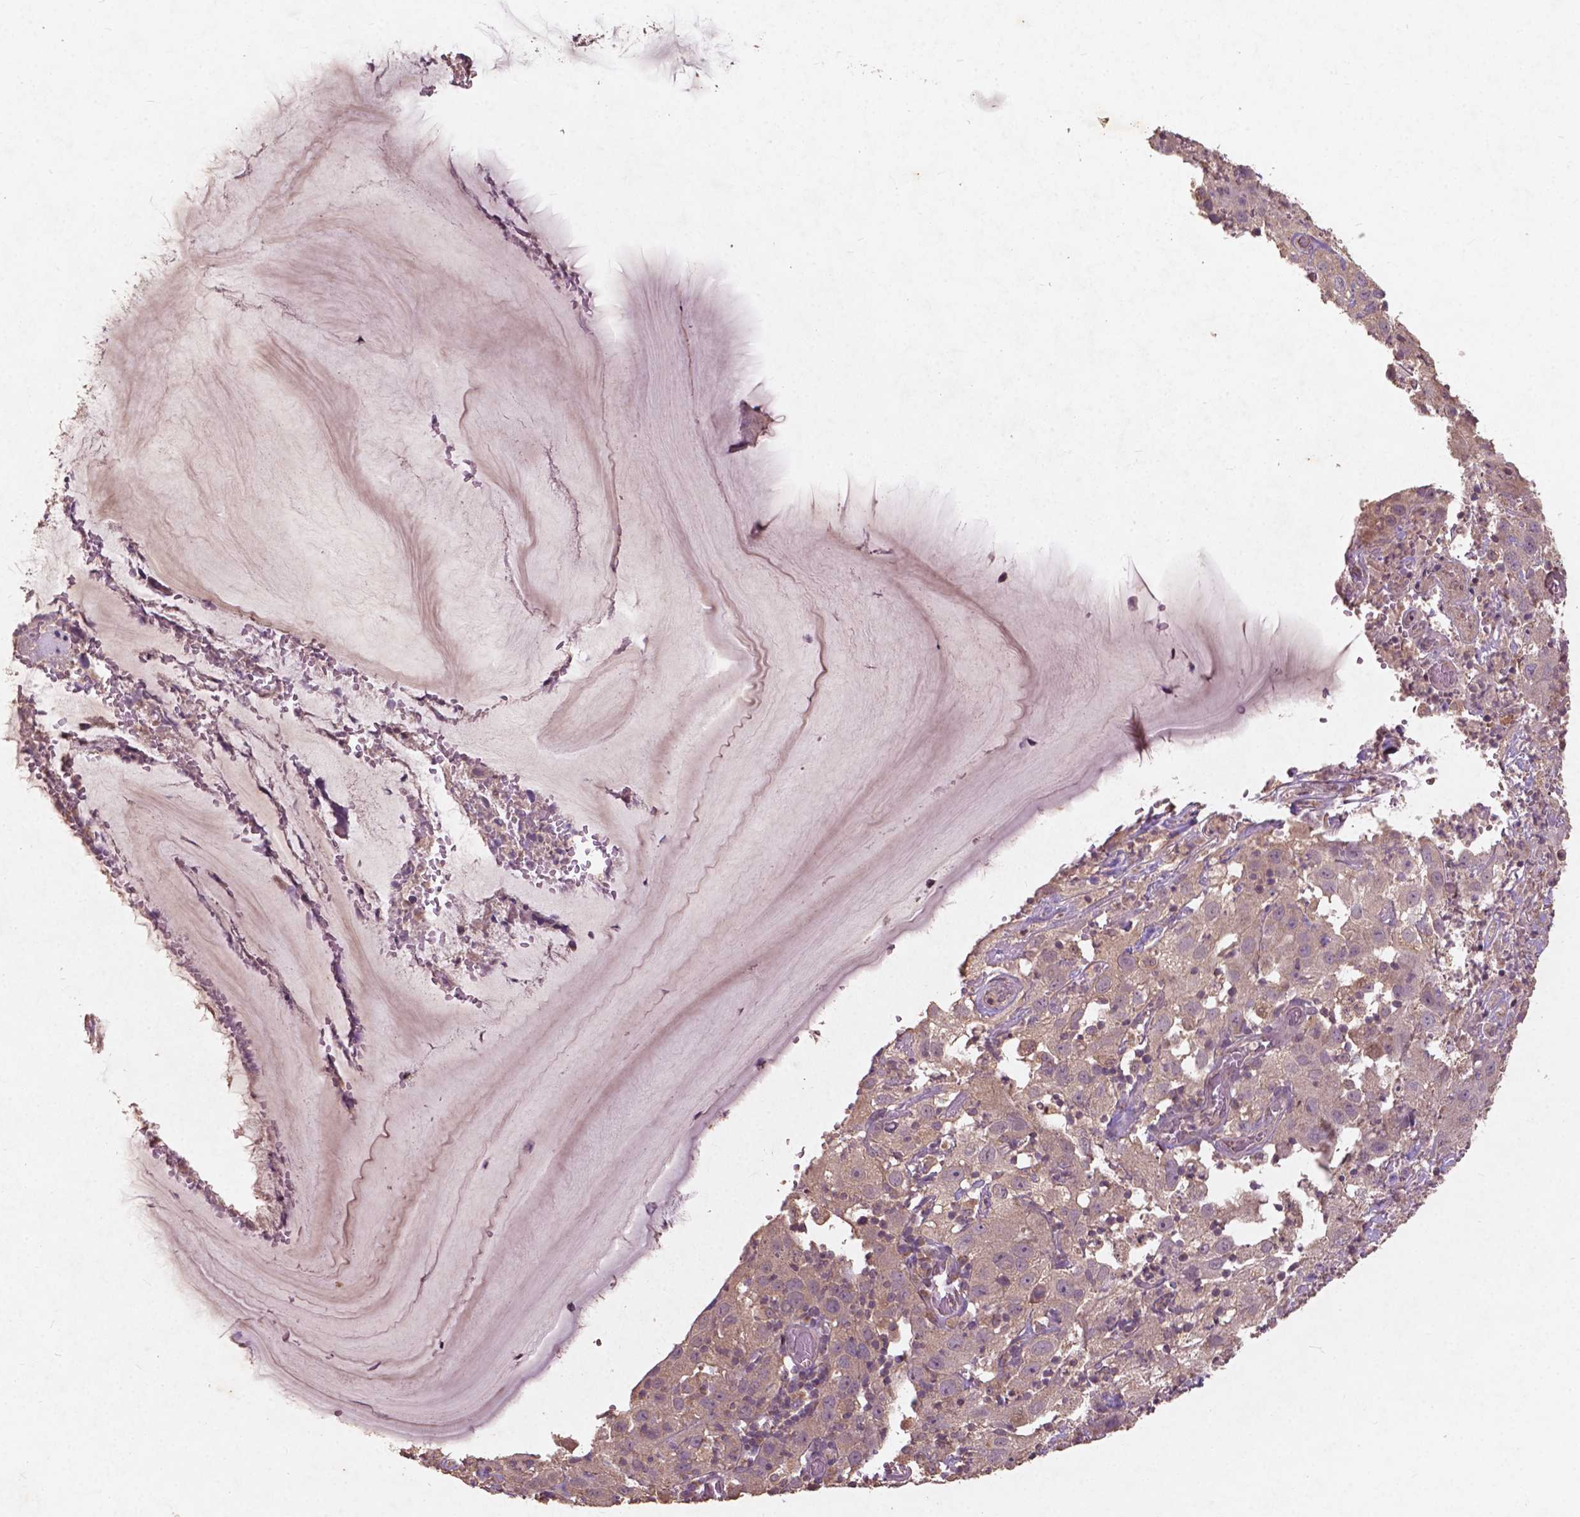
{"staining": {"intensity": "weak", "quantity": ">75%", "location": "cytoplasmic/membranous"}, "tissue": "cervical cancer", "cell_type": "Tumor cells", "image_type": "cancer", "snomed": [{"axis": "morphology", "description": "Squamous cell carcinoma, NOS"}, {"axis": "topography", "description": "Cervix"}], "caption": "The image reveals staining of cervical cancer (squamous cell carcinoma), revealing weak cytoplasmic/membranous protein staining (brown color) within tumor cells. The staining was performed using DAB (3,3'-diaminobenzidine), with brown indicating positive protein expression. Nuclei are stained blue with hematoxylin.", "gene": "ST6GALNAC5", "patient": {"sex": "female", "age": 32}}